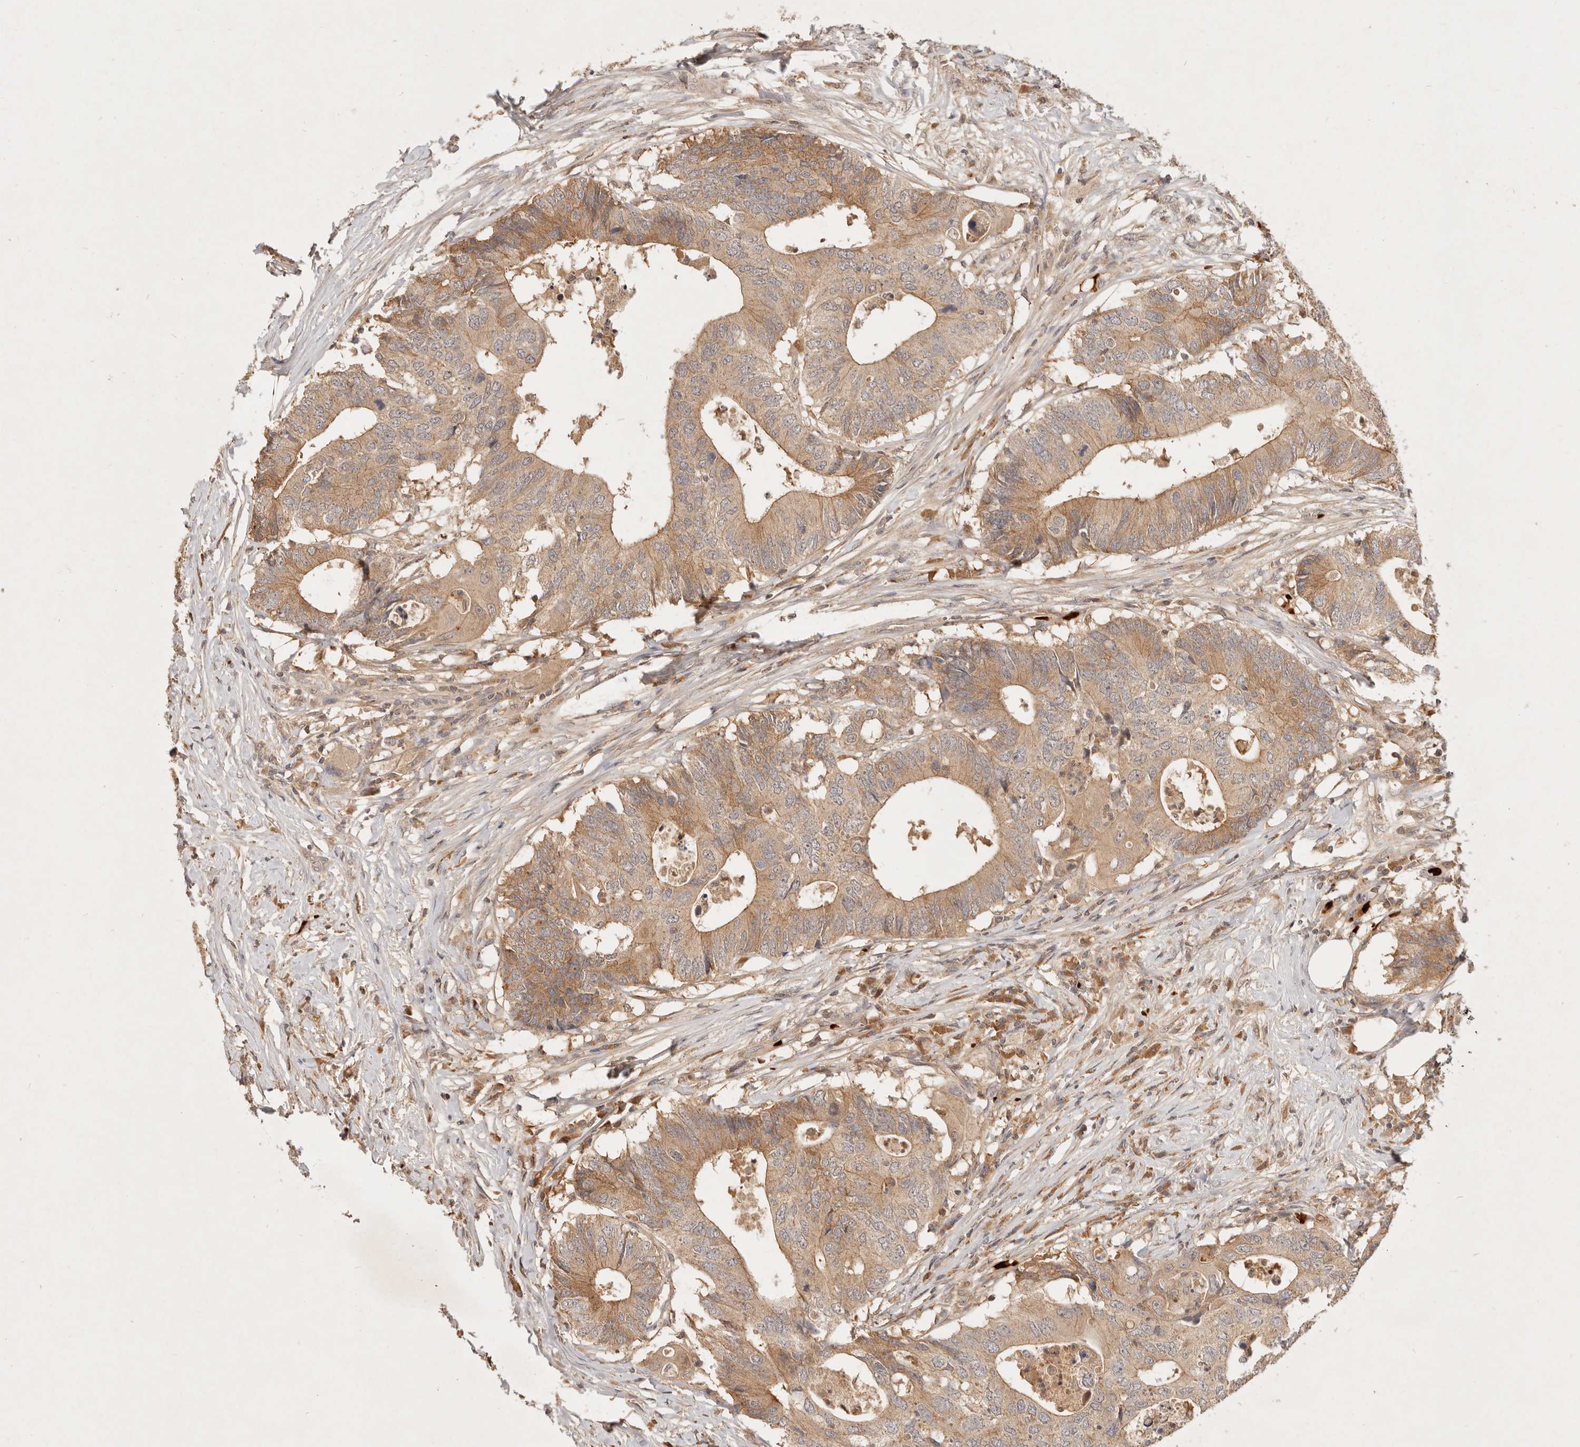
{"staining": {"intensity": "moderate", "quantity": ">75%", "location": "cytoplasmic/membranous"}, "tissue": "colorectal cancer", "cell_type": "Tumor cells", "image_type": "cancer", "snomed": [{"axis": "morphology", "description": "Adenocarcinoma, NOS"}, {"axis": "topography", "description": "Colon"}], "caption": "There is medium levels of moderate cytoplasmic/membranous expression in tumor cells of adenocarcinoma (colorectal), as demonstrated by immunohistochemical staining (brown color).", "gene": "FREM2", "patient": {"sex": "male", "age": 71}}